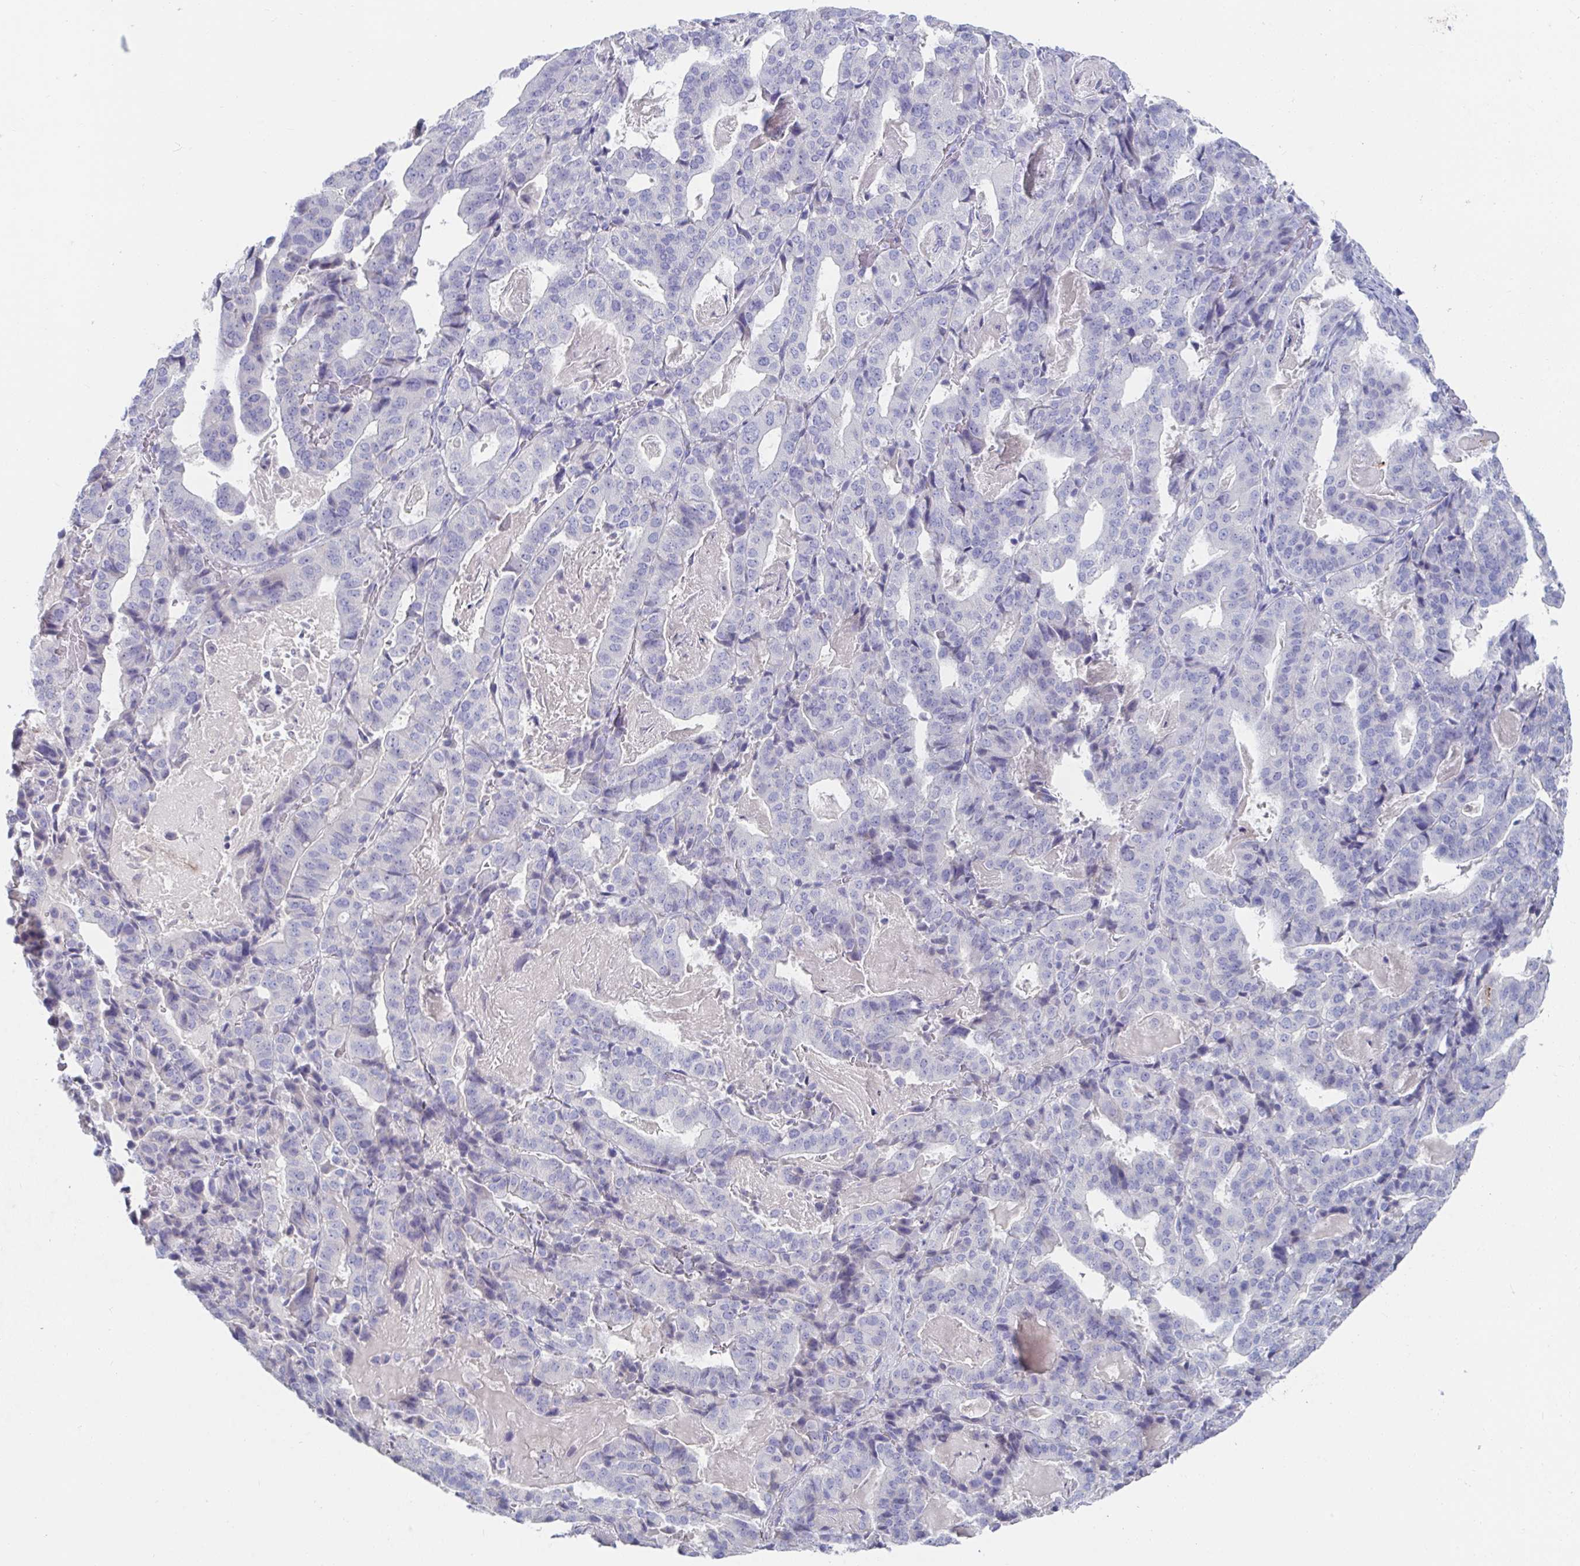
{"staining": {"intensity": "negative", "quantity": "none", "location": "none"}, "tissue": "stomach cancer", "cell_type": "Tumor cells", "image_type": "cancer", "snomed": [{"axis": "morphology", "description": "Adenocarcinoma, NOS"}, {"axis": "topography", "description": "Stomach"}], "caption": "The IHC histopathology image has no significant staining in tumor cells of stomach cancer tissue.", "gene": "KCNK5", "patient": {"sex": "male", "age": 48}}